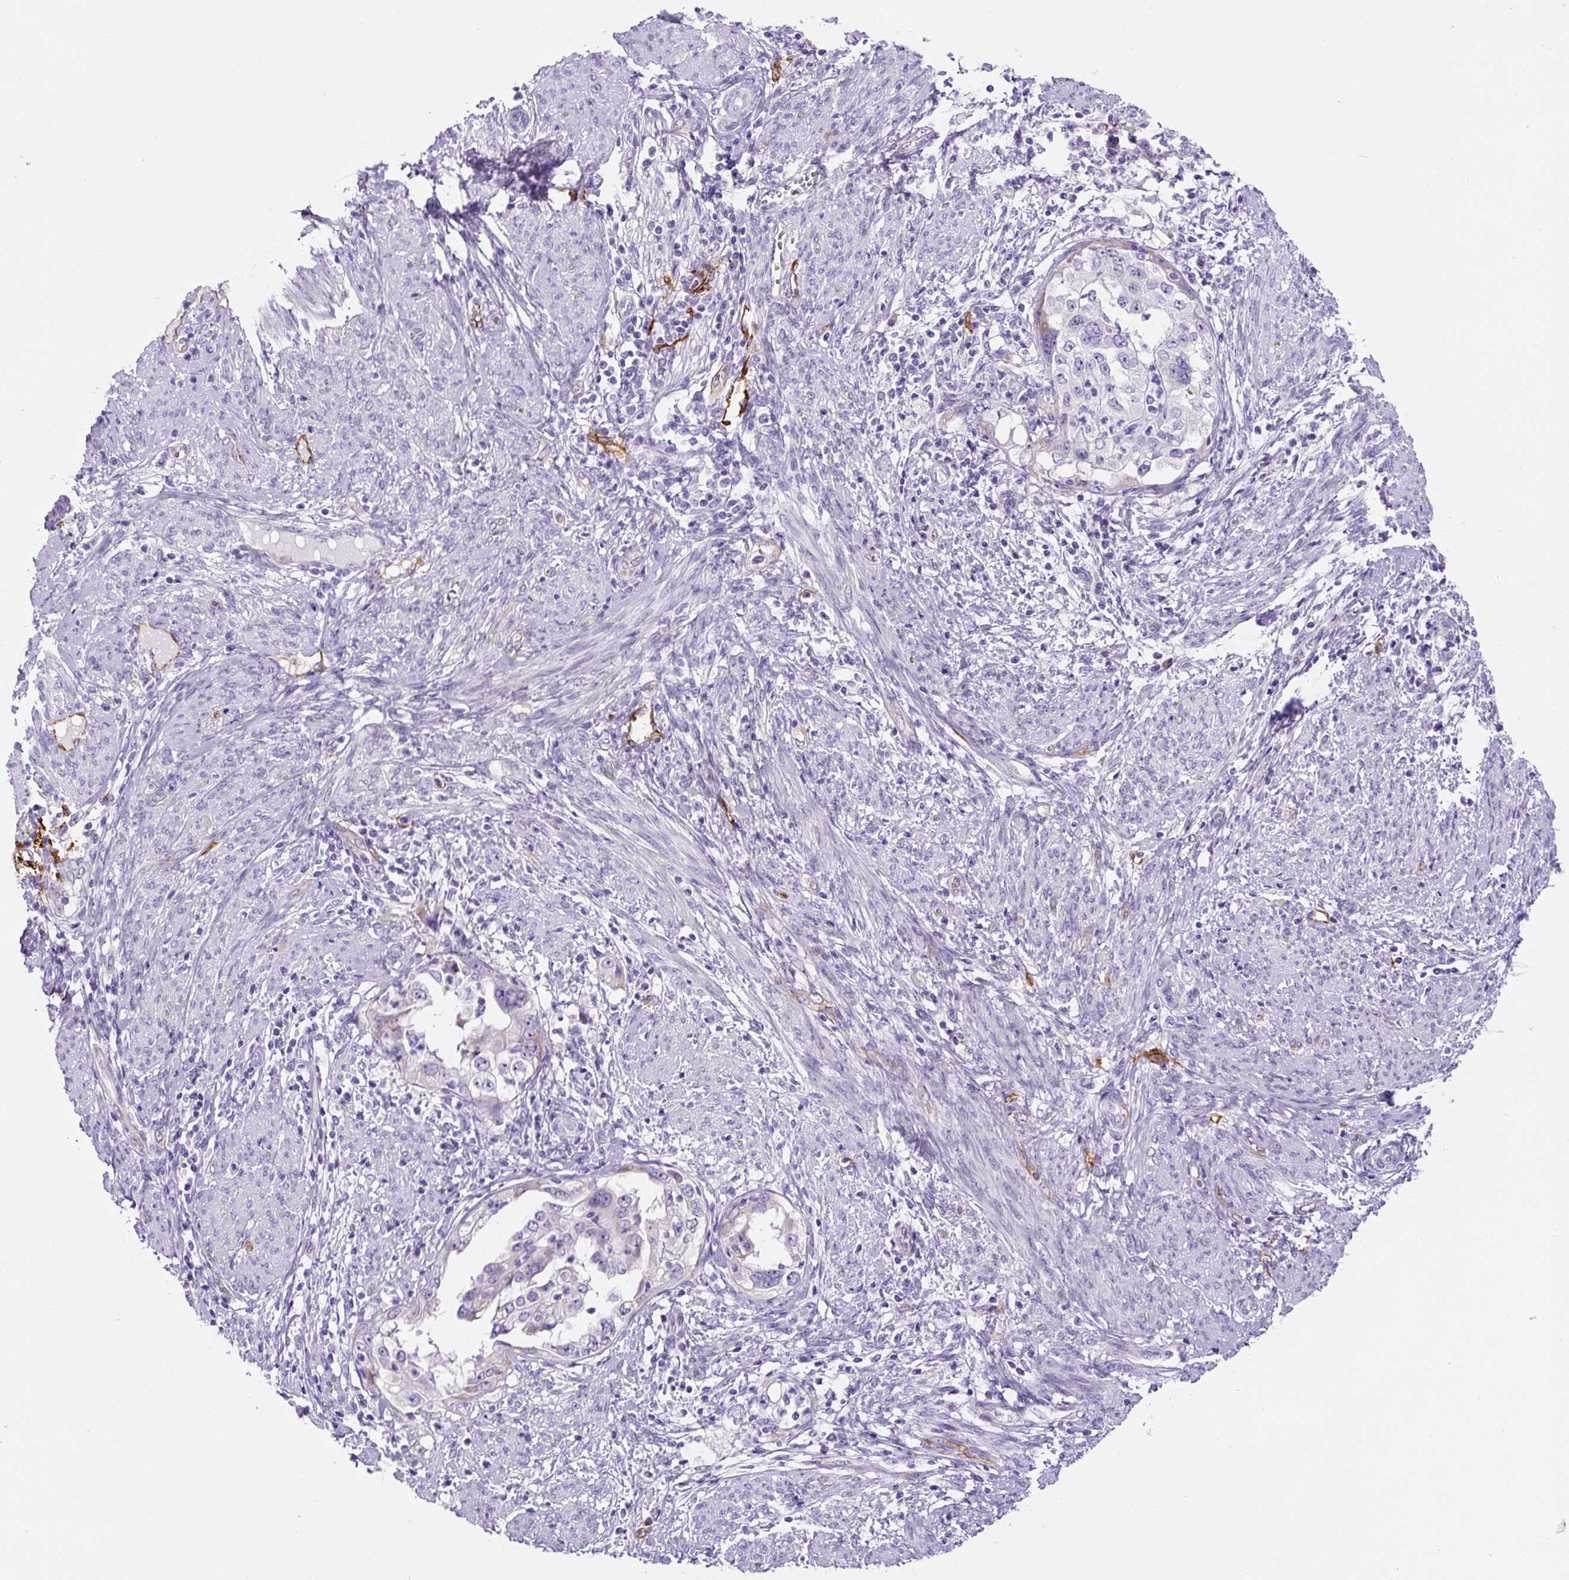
{"staining": {"intensity": "negative", "quantity": "none", "location": "none"}, "tissue": "endometrial cancer", "cell_type": "Tumor cells", "image_type": "cancer", "snomed": [{"axis": "morphology", "description": "Adenocarcinoma, NOS"}, {"axis": "topography", "description": "Endometrium"}], "caption": "IHC image of human endometrial cancer stained for a protein (brown), which displays no staining in tumor cells. (Stains: DAB immunohistochemistry with hematoxylin counter stain, Microscopy: brightfield microscopy at high magnification).", "gene": "ASB4", "patient": {"sex": "female", "age": 85}}